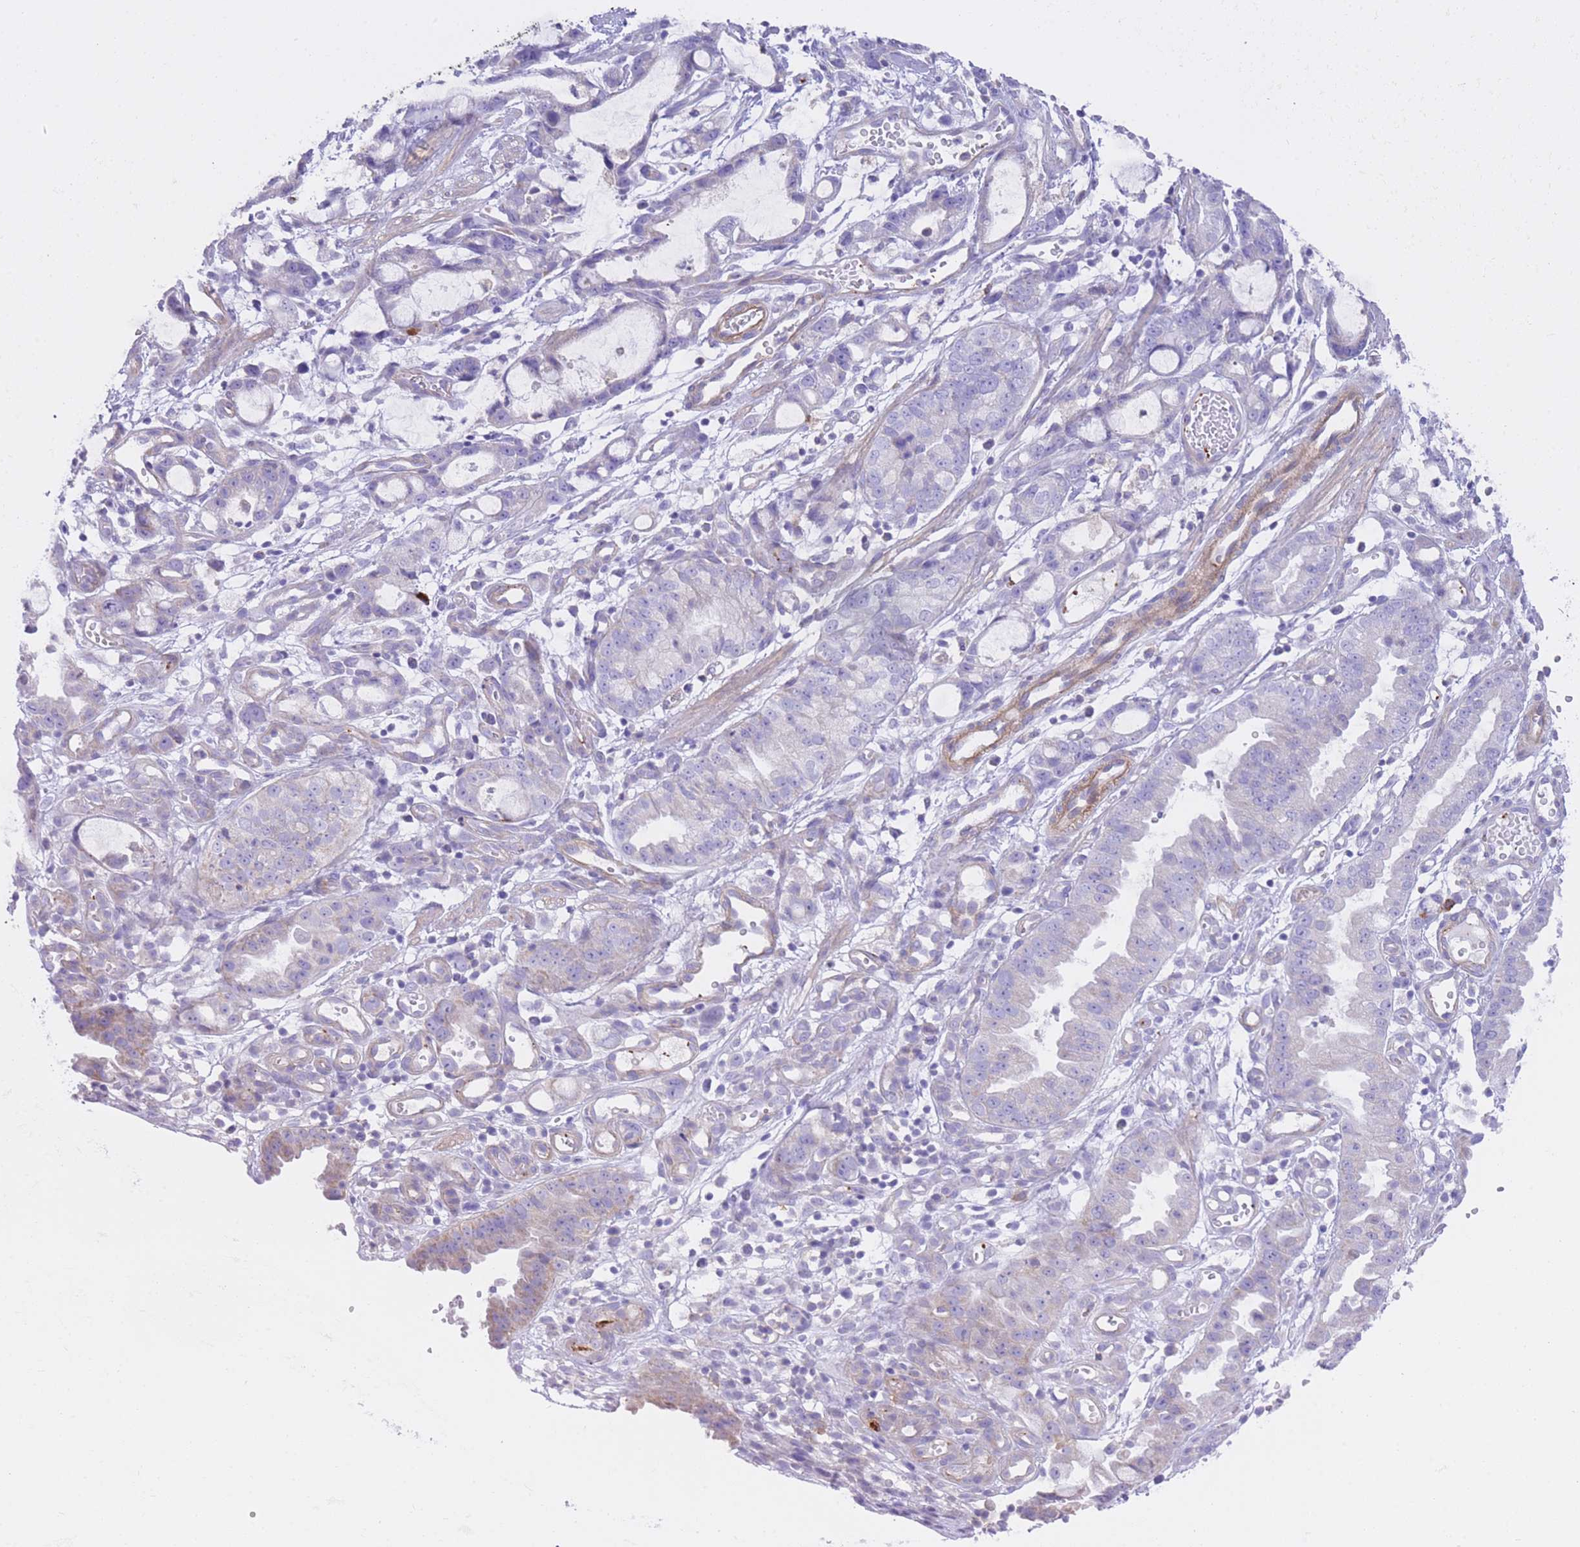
{"staining": {"intensity": "negative", "quantity": "none", "location": "none"}, "tissue": "stomach cancer", "cell_type": "Tumor cells", "image_type": "cancer", "snomed": [{"axis": "morphology", "description": "Adenocarcinoma, NOS"}, {"axis": "topography", "description": "Stomach"}], "caption": "A high-resolution image shows immunohistochemistry (IHC) staining of stomach adenocarcinoma, which demonstrates no significant staining in tumor cells.", "gene": "LDB3", "patient": {"sex": "male", "age": 55}}